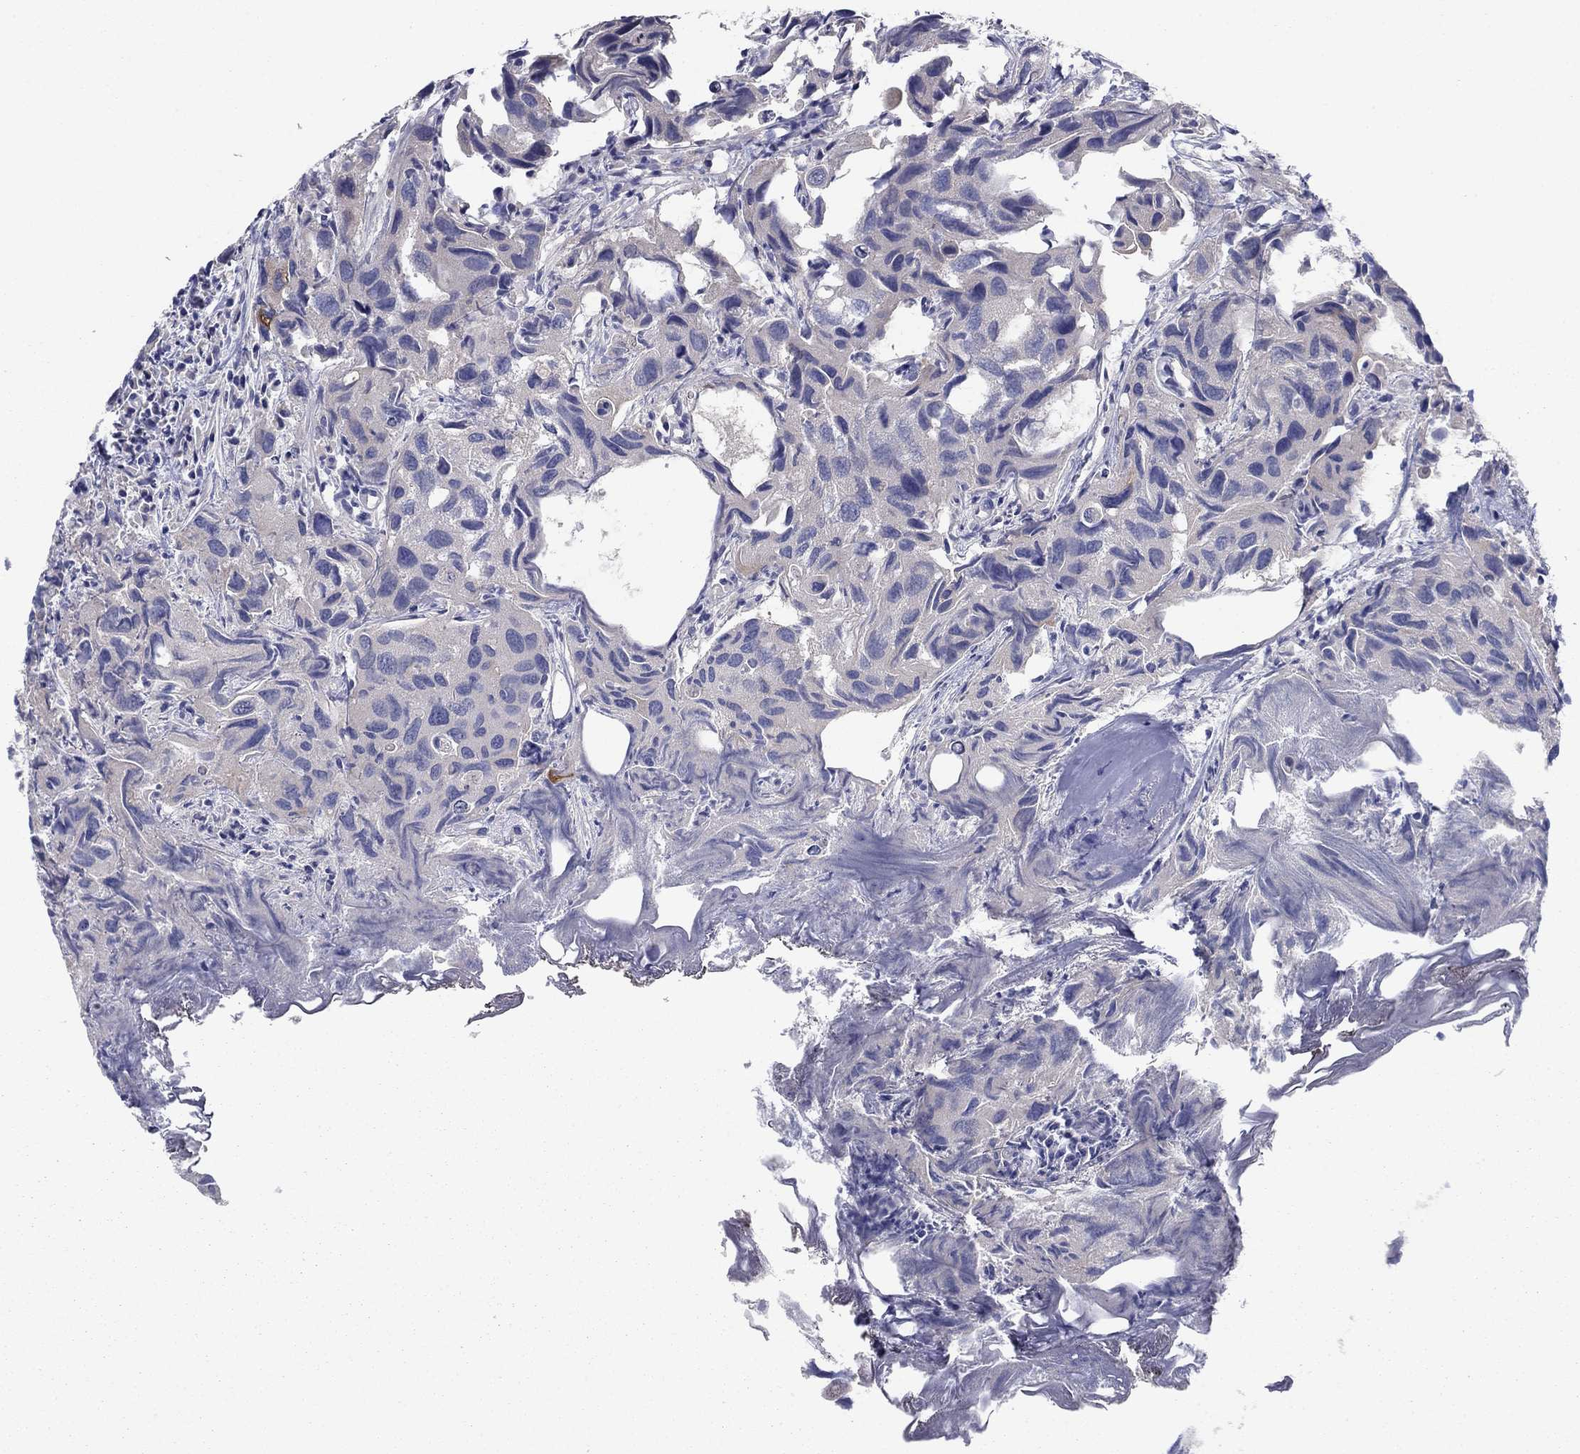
{"staining": {"intensity": "negative", "quantity": "none", "location": "none"}, "tissue": "urothelial cancer", "cell_type": "Tumor cells", "image_type": "cancer", "snomed": [{"axis": "morphology", "description": "Urothelial carcinoma, High grade"}, {"axis": "topography", "description": "Urinary bladder"}], "caption": "A histopathology image of urothelial cancer stained for a protein exhibits no brown staining in tumor cells. (Immunohistochemistry (ihc), brightfield microscopy, high magnification).", "gene": "PLS1", "patient": {"sex": "male", "age": 79}}